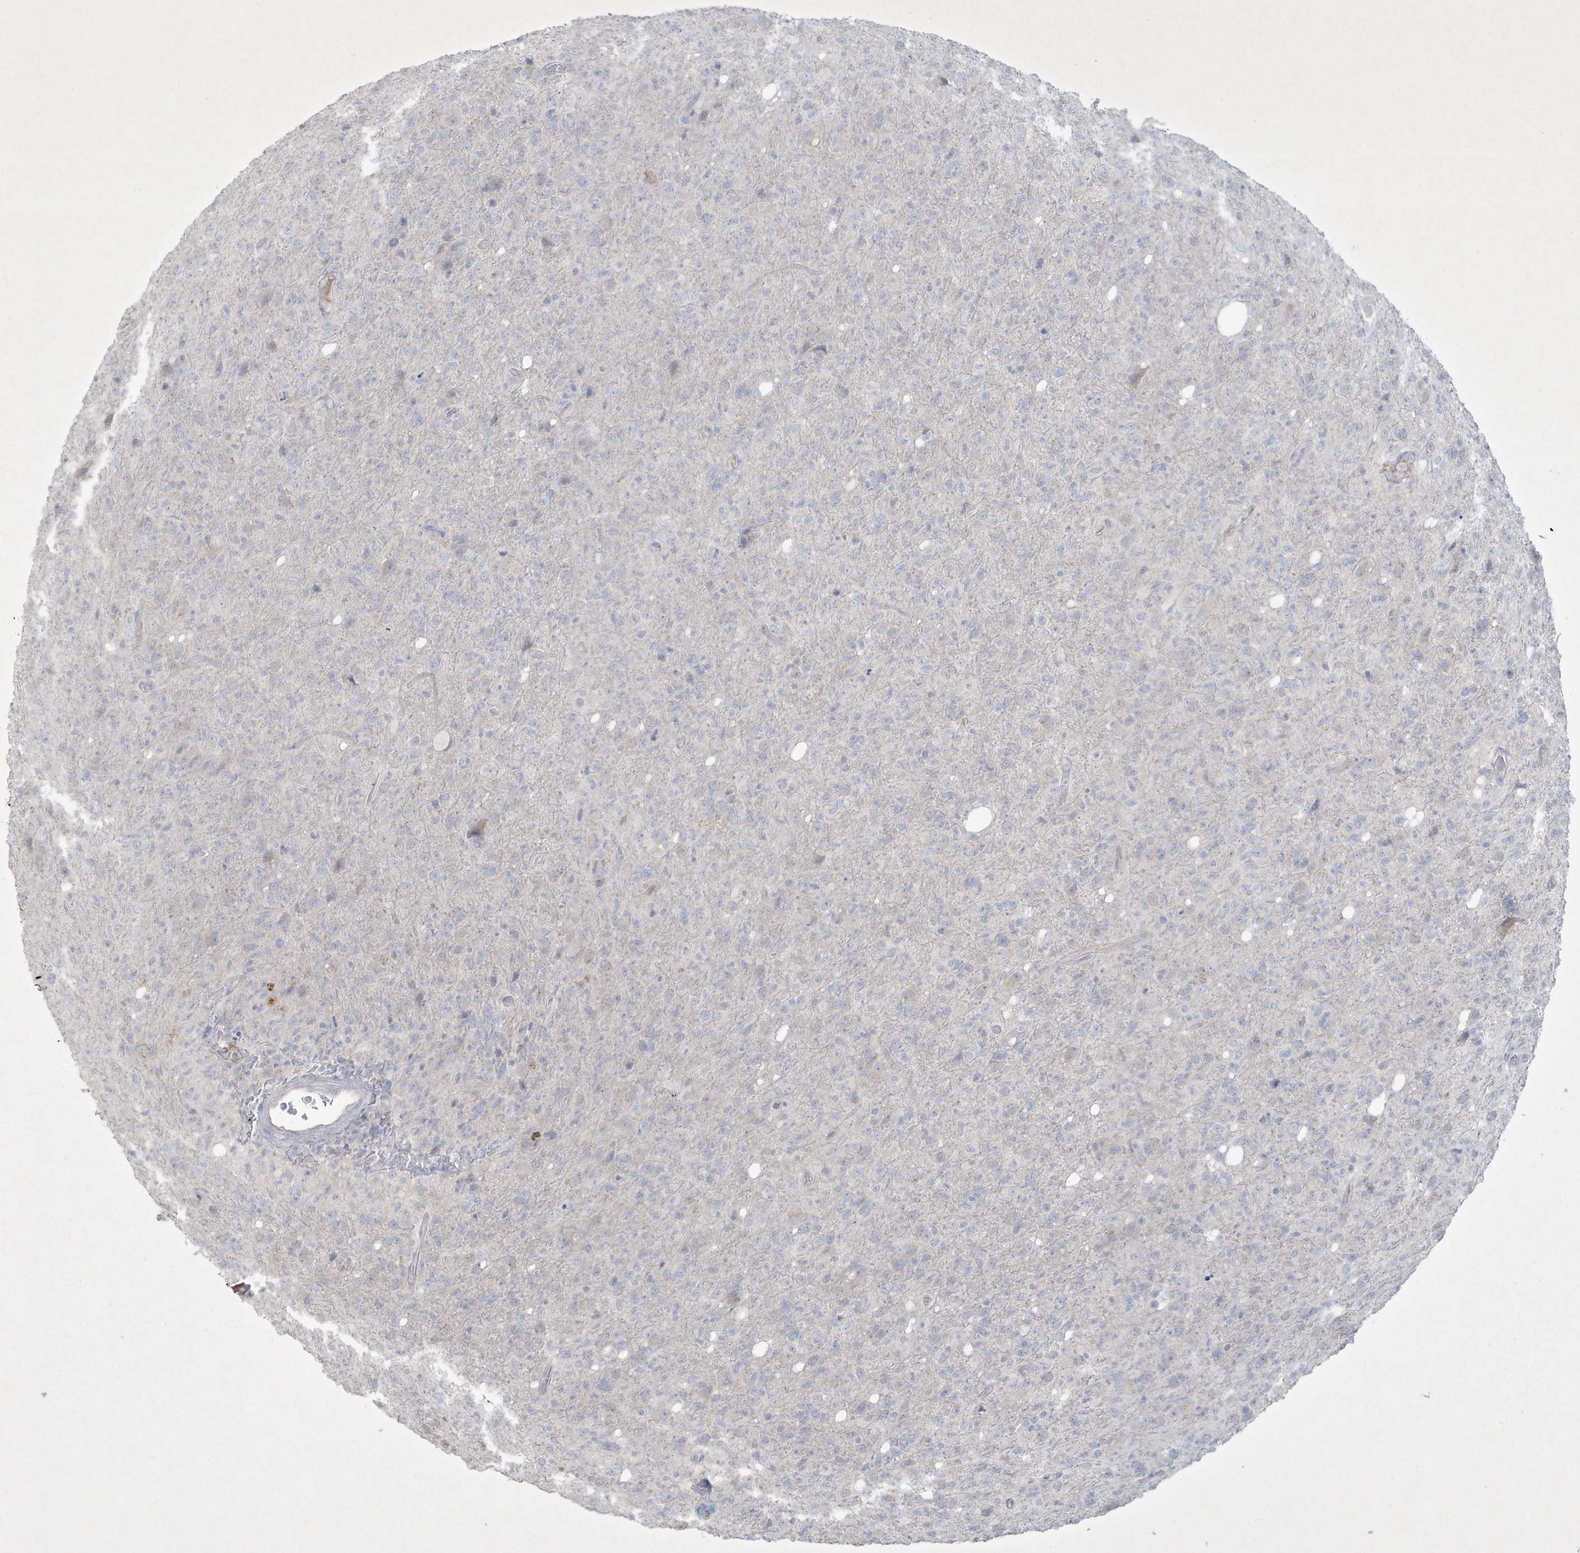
{"staining": {"intensity": "negative", "quantity": "none", "location": "none"}, "tissue": "glioma", "cell_type": "Tumor cells", "image_type": "cancer", "snomed": [{"axis": "morphology", "description": "Glioma, malignant, High grade"}, {"axis": "topography", "description": "Brain"}], "caption": "Immunohistochemistry (IHC) of glioma reveals no positivity in tumor cells.", "gene": "CCDC24", "patient": {"sex": "female", "age": 57}}